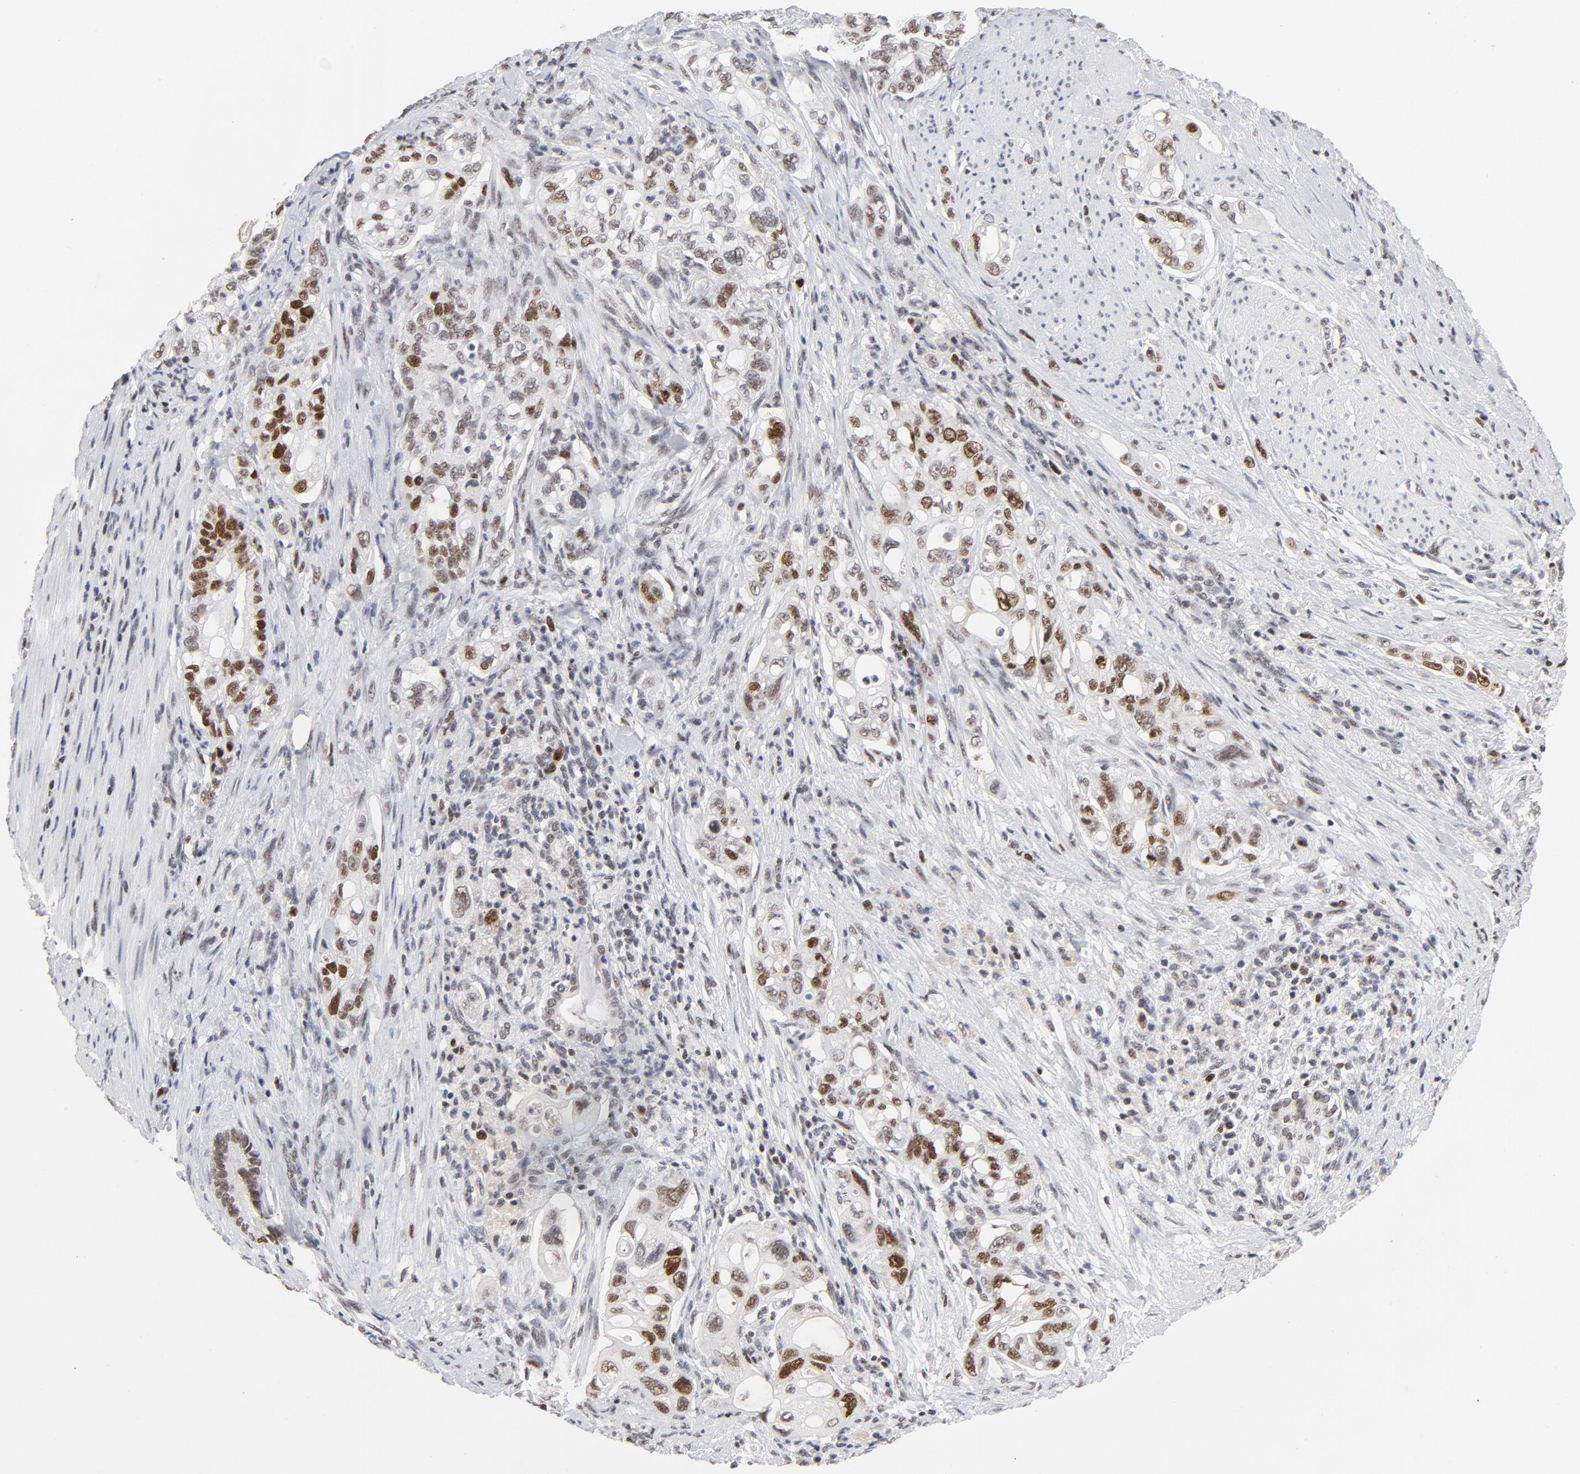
{"staining": {"intensity": "moderate", "quantity": "25%-75%", "location": "nuclear"}, "tissue": "pancreatic cancer", "cell_type": "Tumor cells", "image_type": "cancer", "snomed": [{"axis": "morphology", "description": "Normal tissue, NOS"}, {"axis": "topography", "description": "Pancreas"}], "caption": "The histopathology image displays a brown stain indicating the presence of a protein in the nuclear of tumor cells in pancreatic cancer.", "gene": "RFC4", "patient": {"sex": "male", "age": 42}}